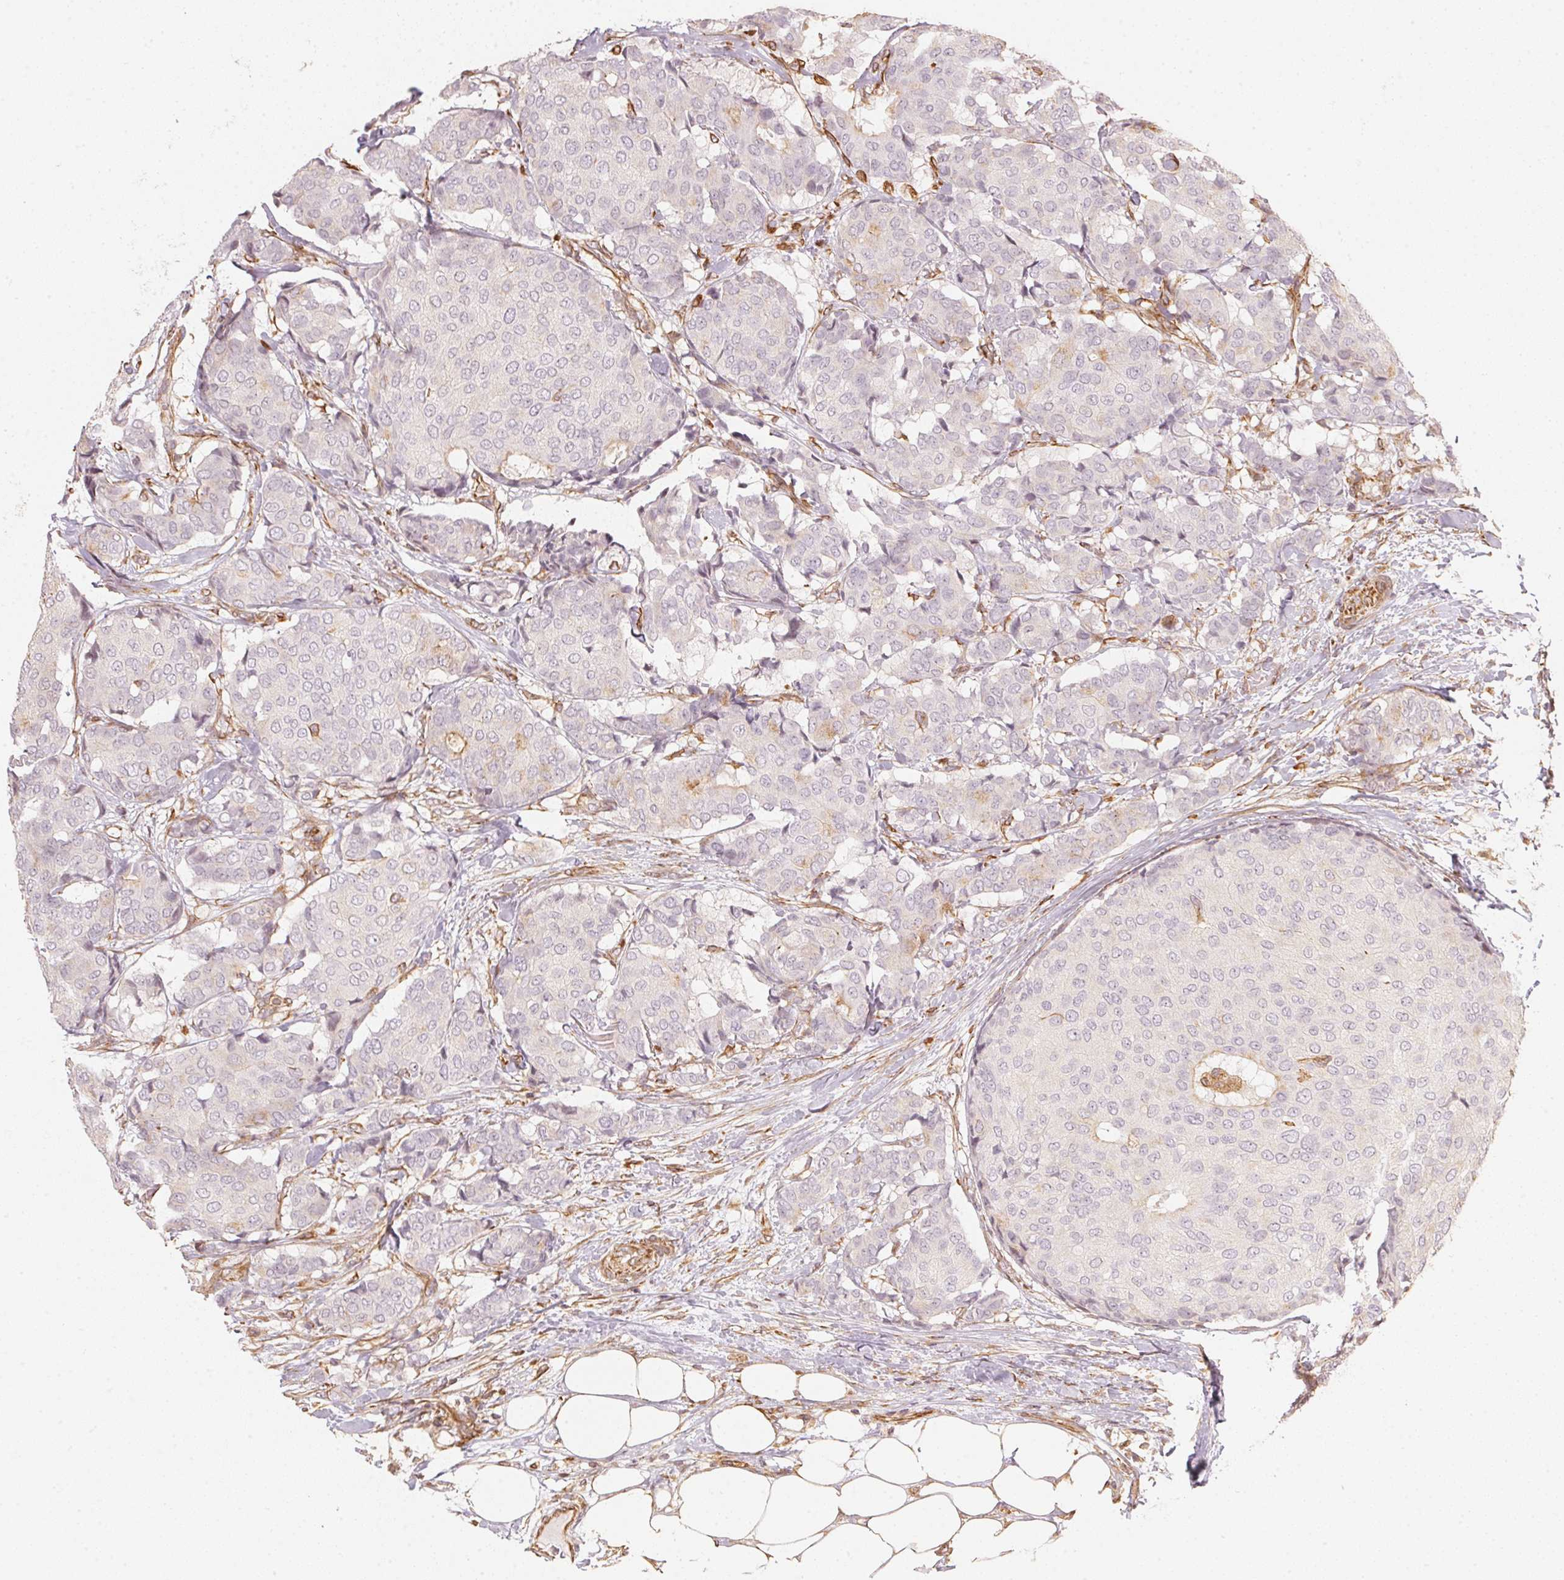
{"staining": {"intensity": "weak", "quantity": "<25%", "location": "cytoplasmic/membranous"}, "tissue": "breast cancer", "cell_type": "Tumor cells", "image_type": "cancer", "snomed": [{"axis": "morphology", "description": "Duct carcinoma"}, {"axis": "topography", "description": "Breast"}], "caption": "Micrograph shows no significant protein positivity in tumor cells of breast invasive ductal carcinoma.", "gene": "FOXR2", "patient": {"sex": "female", "age": 75}}